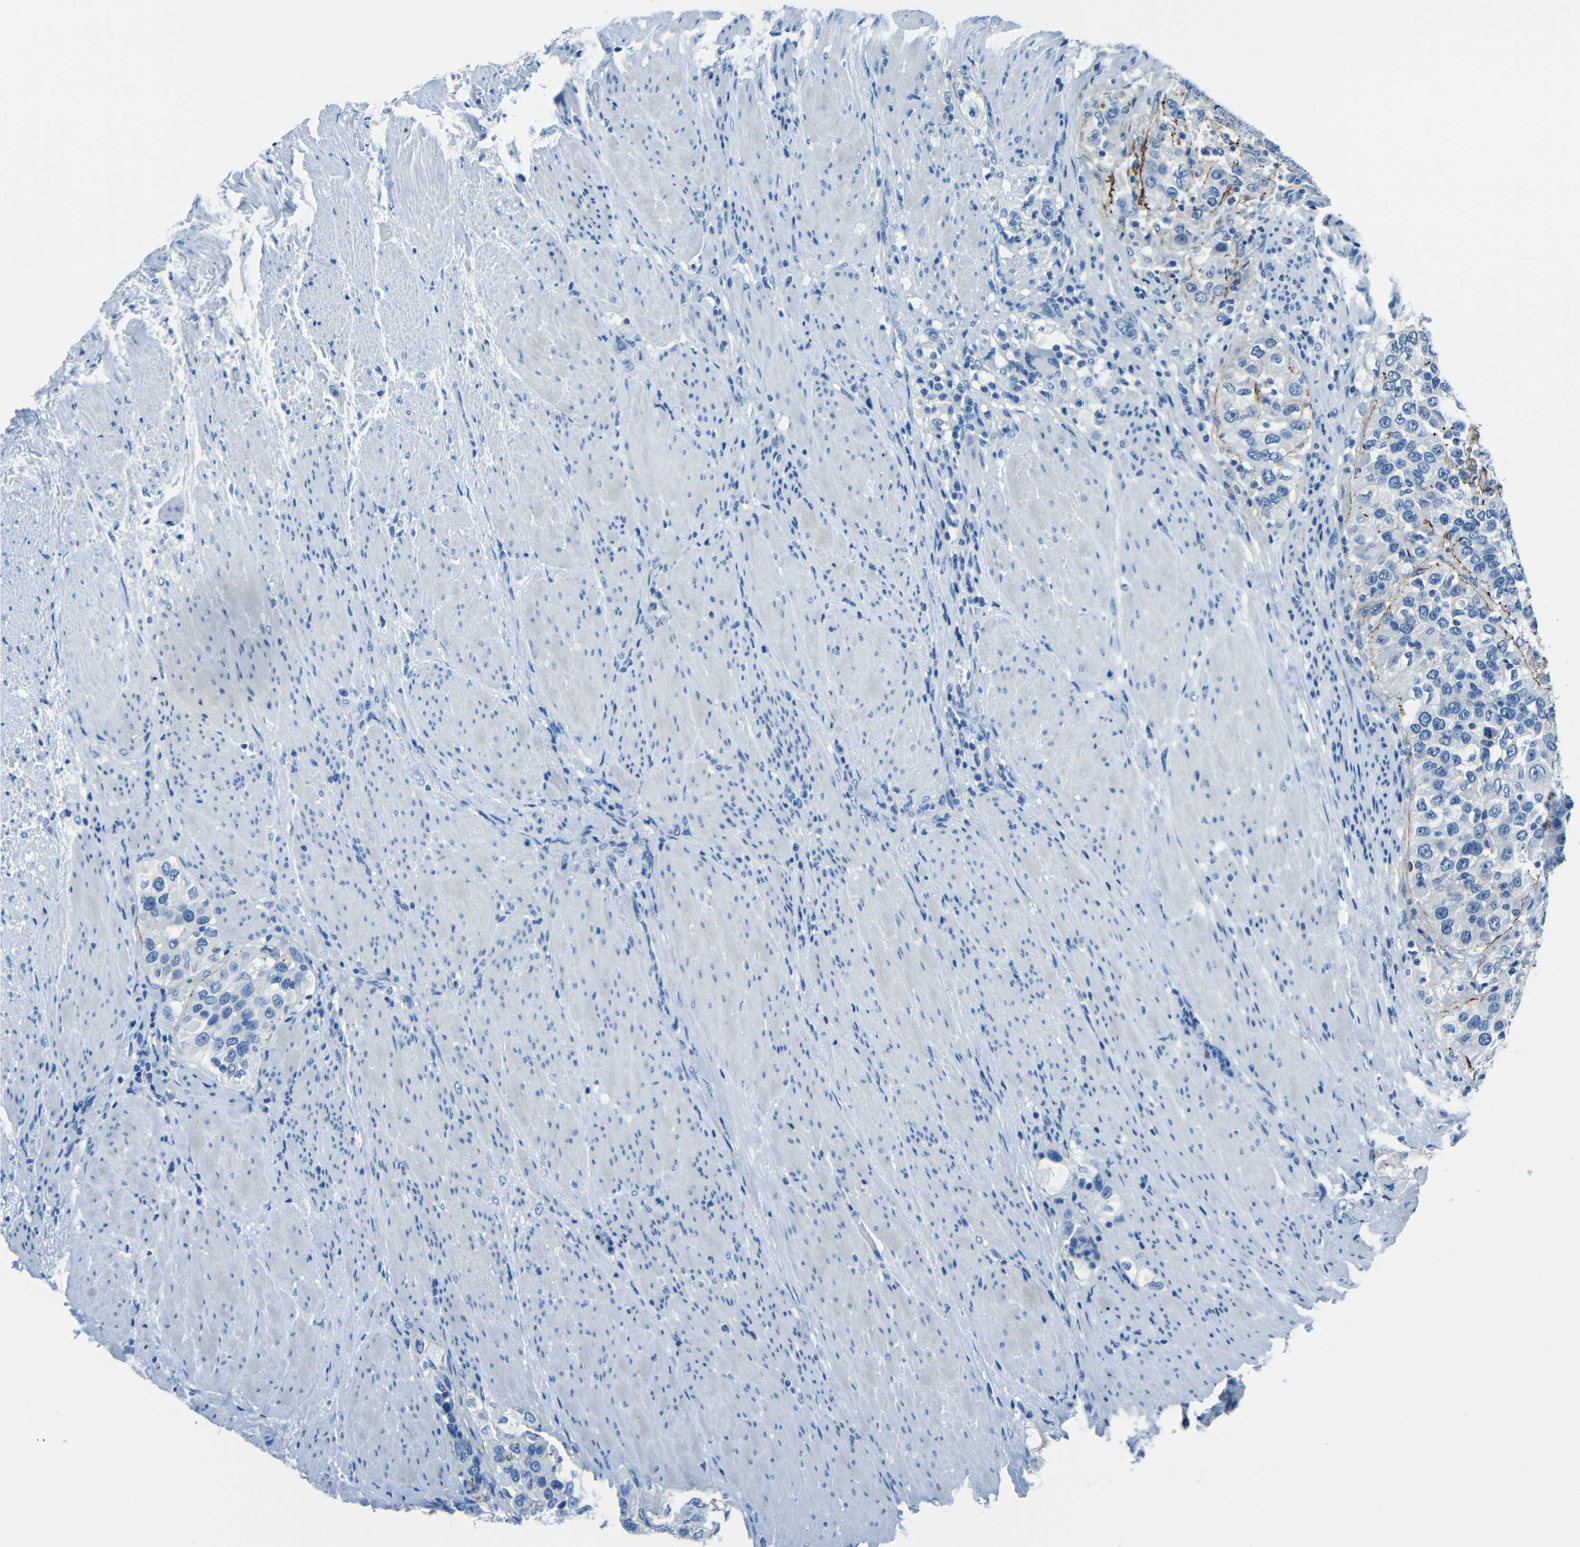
{"staining": {"intensity": "negative", "quantity": "none", "location": "none"}, "tissue": "urothelial cancer", "cell_type": "Tumor cells", "image_type": "cancer", "snomed": [{"axis": "morphology", "description": "Urothelial carcinoma, High grade"}, {"axis": "topography", "description": "Urinary bladder"}], "caption": "An immunohistochemistry photomicrograph of urothelial carcinoma (high-grade) is shown. There is no staining in tumor cells of urothelial carcinoma (high-grade).", "gene": "FBN2", "patient": {"sex": "female", "age": 80}}